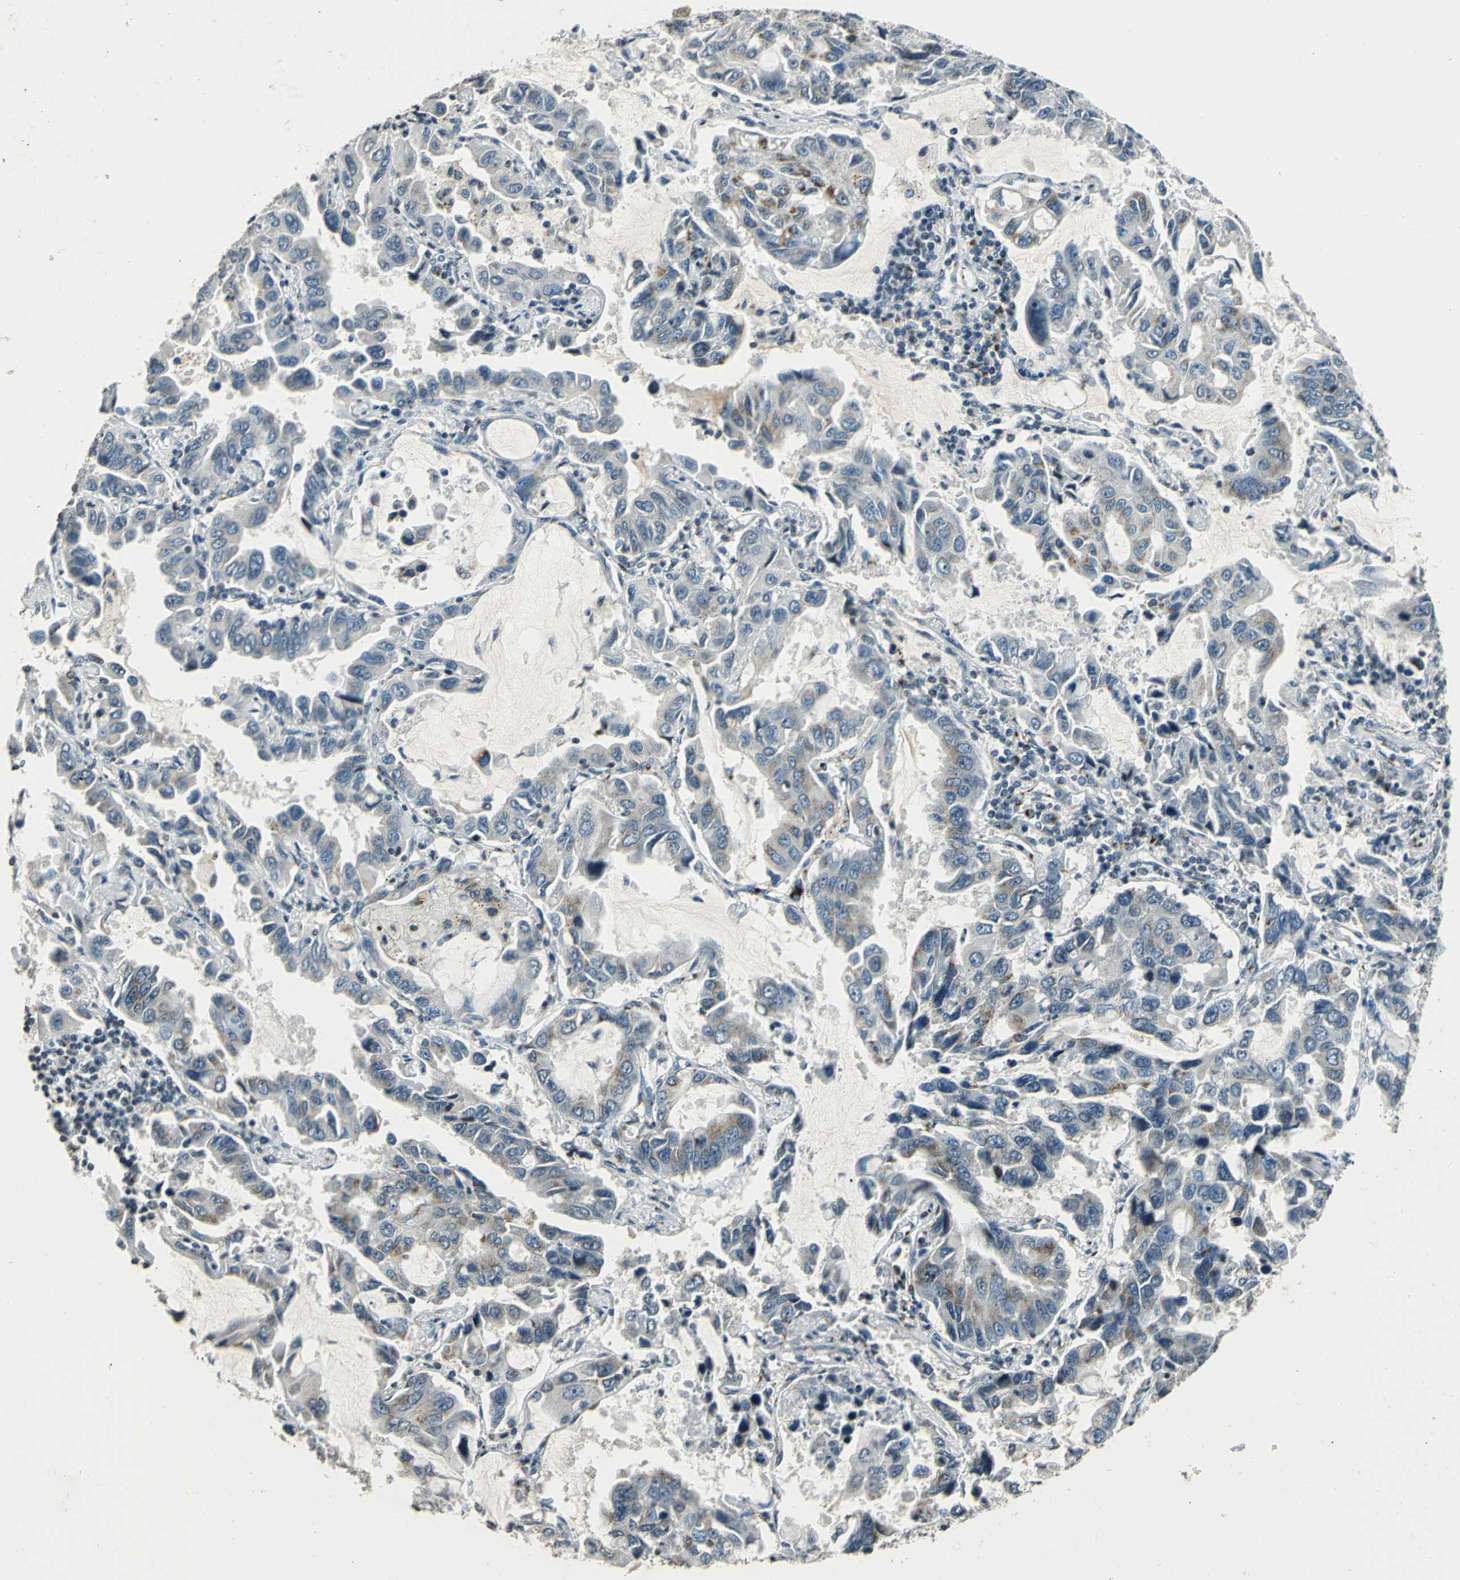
{"staining": {"intensity": "weak", "quantity": "25%-75%", "location": "cytoplasmic/membranous"}, "tissue": "lung cancer", "cell_type": "Tumor cells", "image_type": "cancer", "snomed": [{"axis": "morphology", "description": "Adenocarcinoma, NOS"}, {"axis": "topography", "description": "Lung"}], "caption": "Protein expression by IHC displays weak cytoplasmic/membranous staining in approximately 25%-75% of tumor cells in lung cancer (adenocarcinoma).", "gene": "TMEM115", "patient": {"sex": "male", "age": 64}}